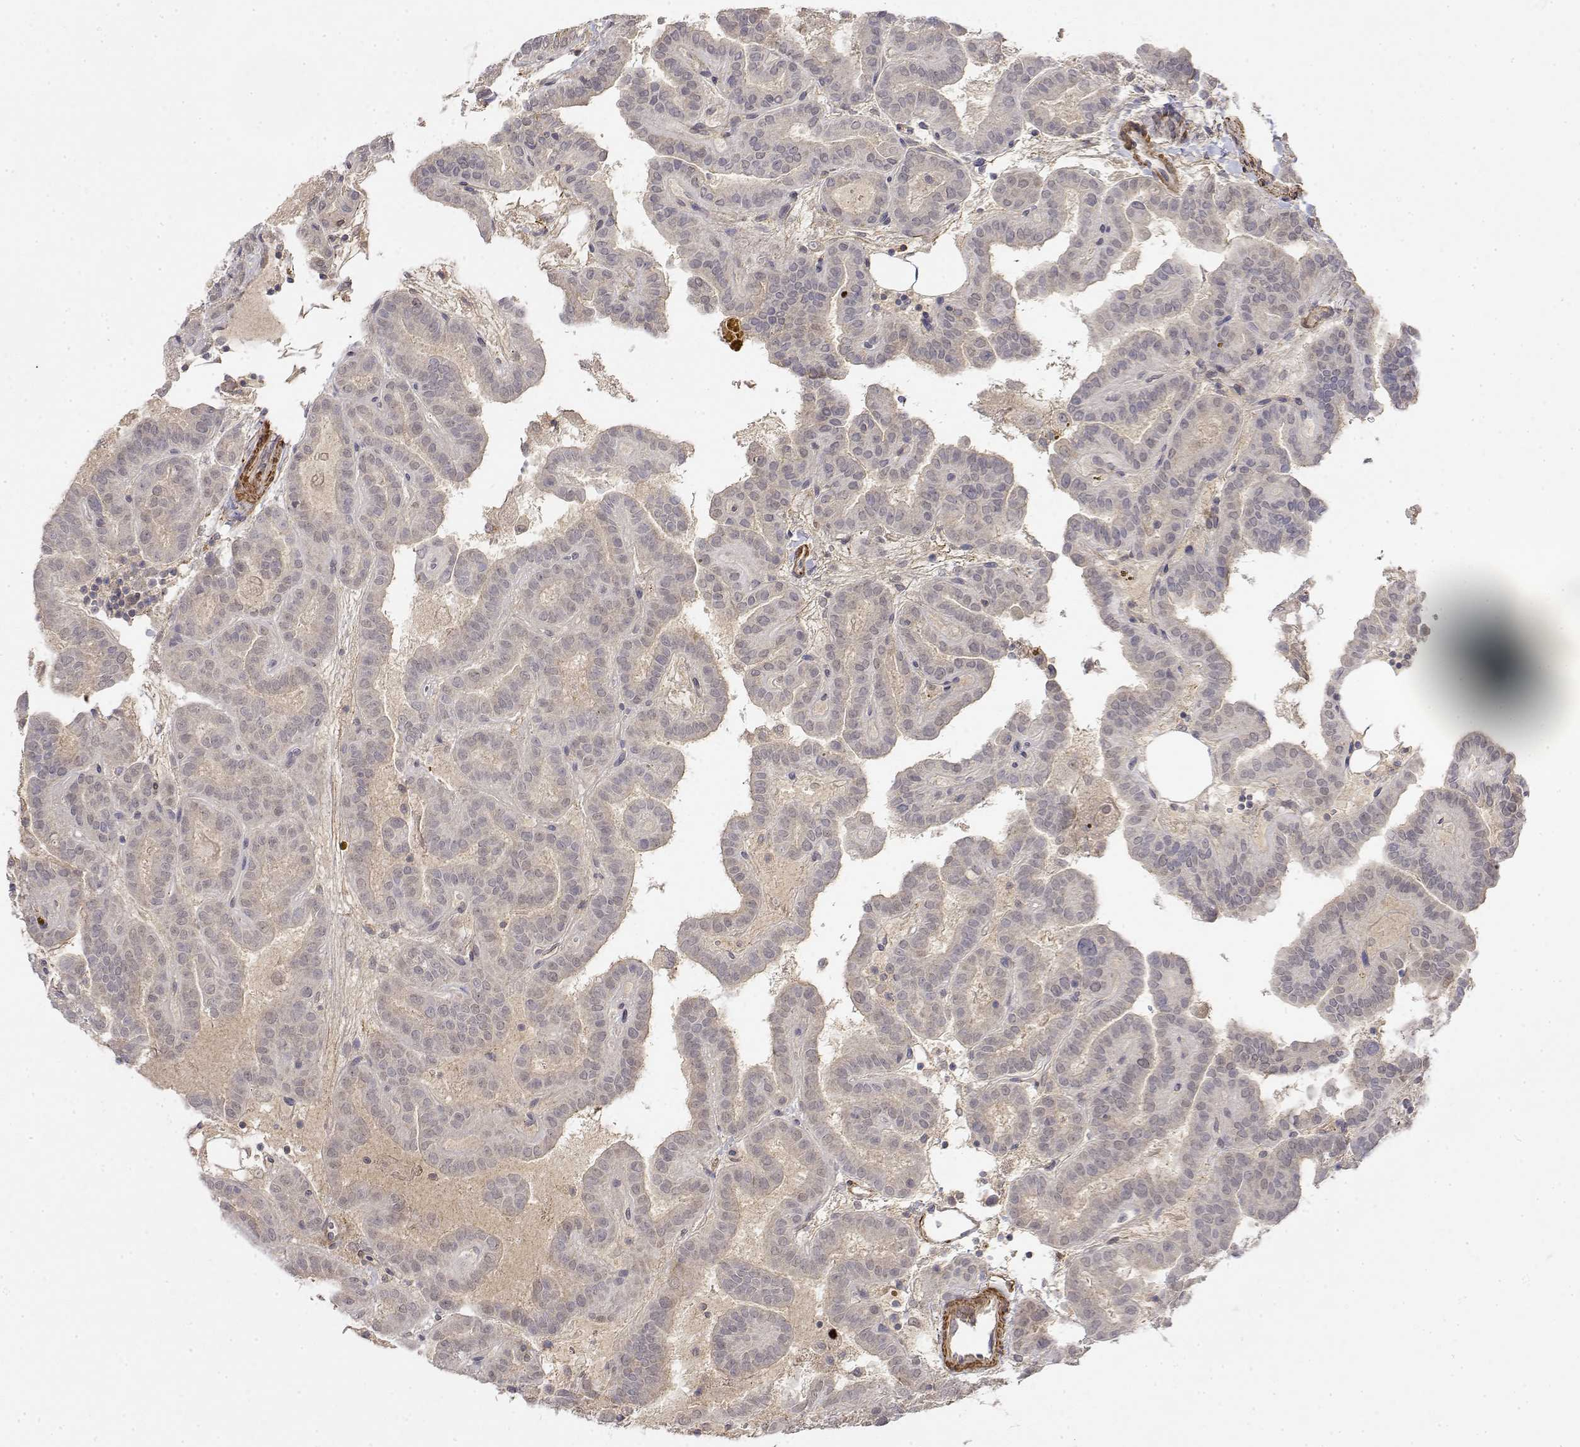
{"staining": {"intensity": "negative", "quantity": "none", "location": "none"}, "tissue": "thyroid cancer", "cell_type": "Tumor cells", "image_type": "cancer", "snomed": [{"axis": "morphology", "description": "Papillary adenocarcinoma, NOS"}, {"axis": "topography", "description": "Thyroid gland"}], "caption": "Protein analysis of thyroid cancer (papillary adenocarcinoma) shows no significant expression in tumor cells.", "gene": "SOWAHD", "patient": {"sex": "female", "age": 46}}